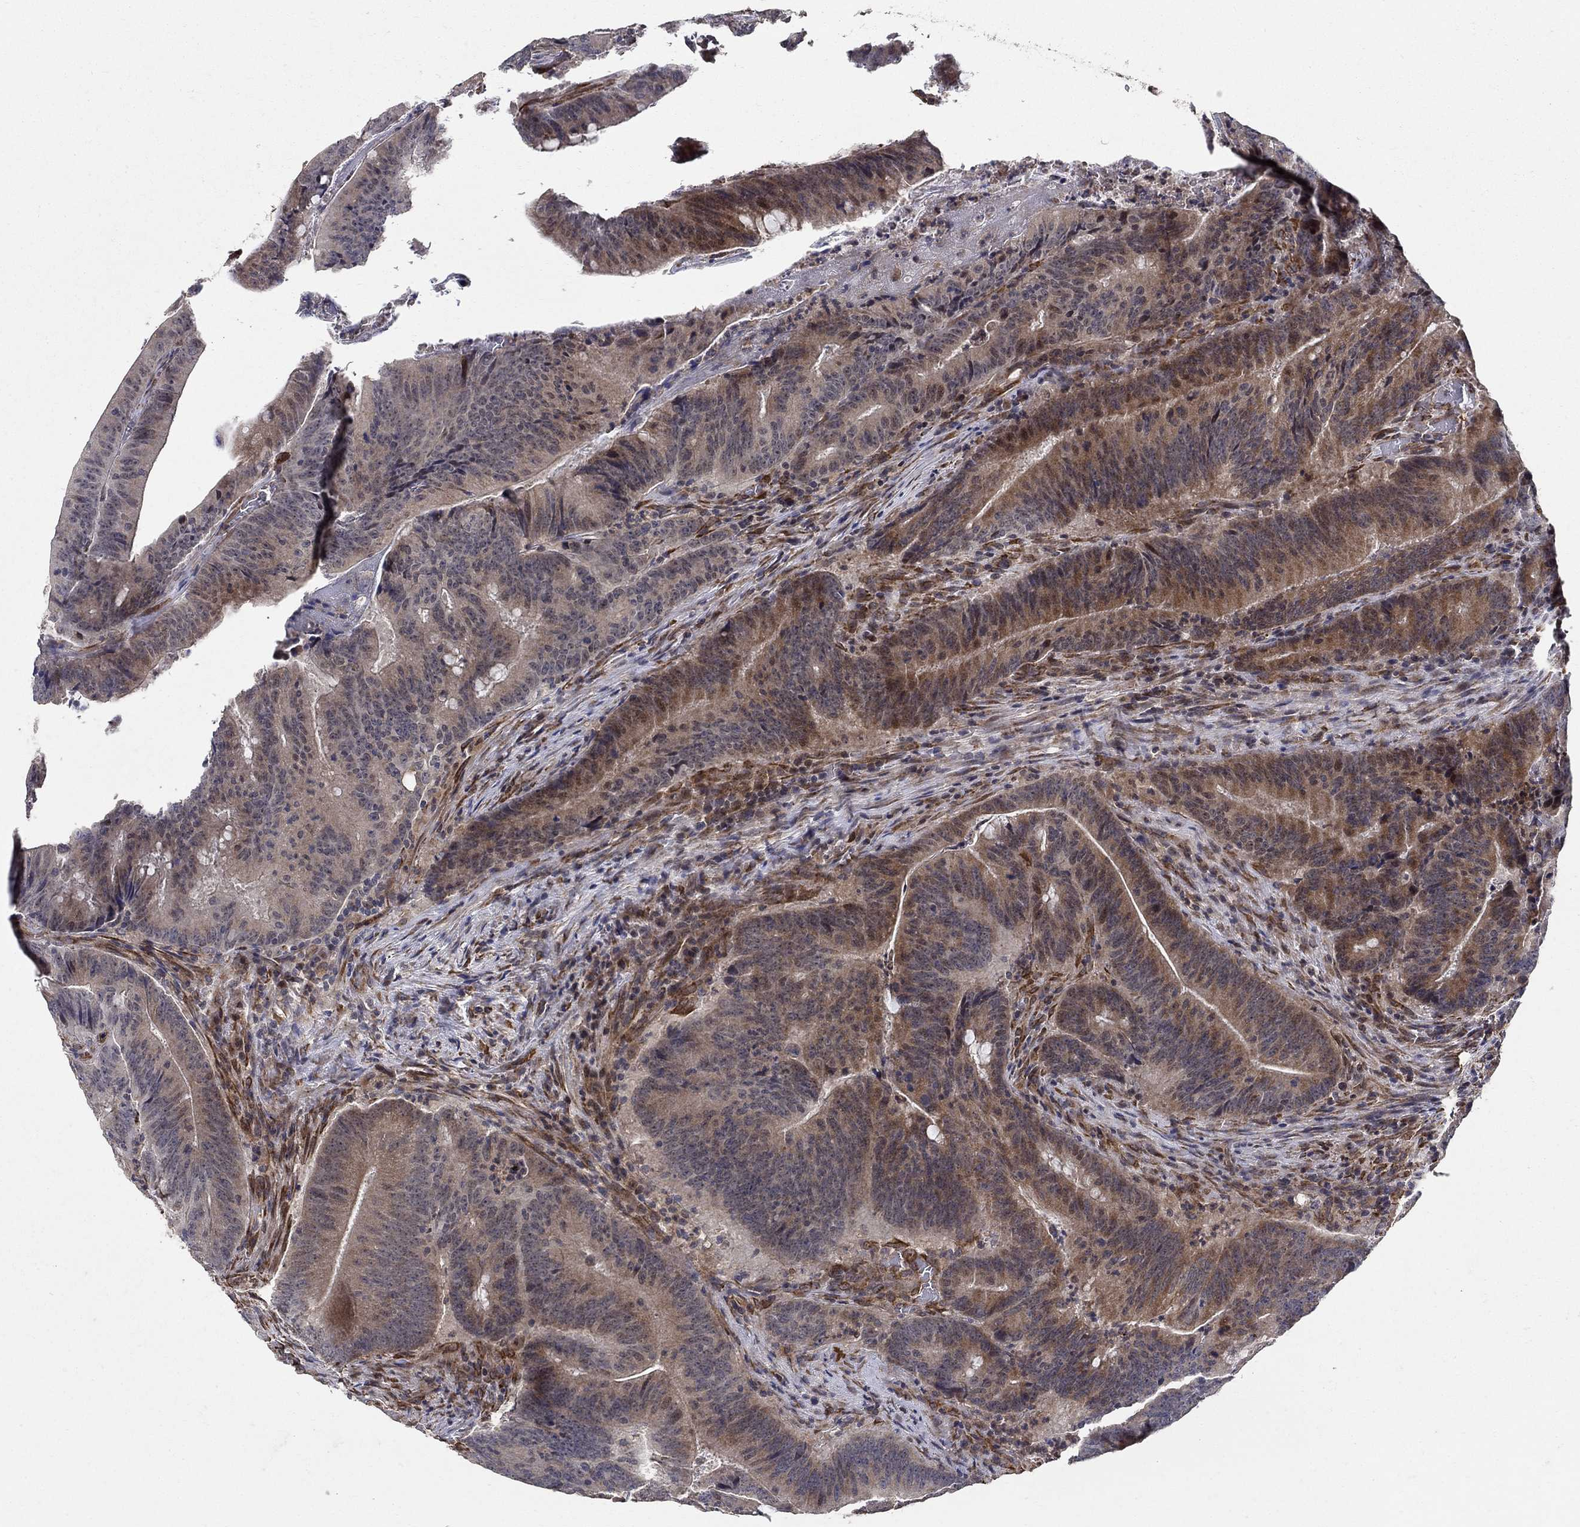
{"staining": {"intensity": "moderate", "quantity": "25%-75%", "location": "cytoplasmic/membranous"}, "tissue": "colorectal cancer", "cell_type": "Tumor cells", "image_type": "cancer", "snomed": [{"axis": "morphology", "description": "Adenocarcinoma, NOS"}, {"axis": "topography", "description": "Colon"}], "caption": "Adenocarcinoma (colorectal) was stained to show a protein in brown. There is medium levels of moderate cytoplasmic/membranous expression in about 25%-75% of tumor cells. (brown staining indicates protein expression, while blue staining denotes nuclei).", "gene": "ZNF594", "patient": {"sex": "female", "age": 87}}